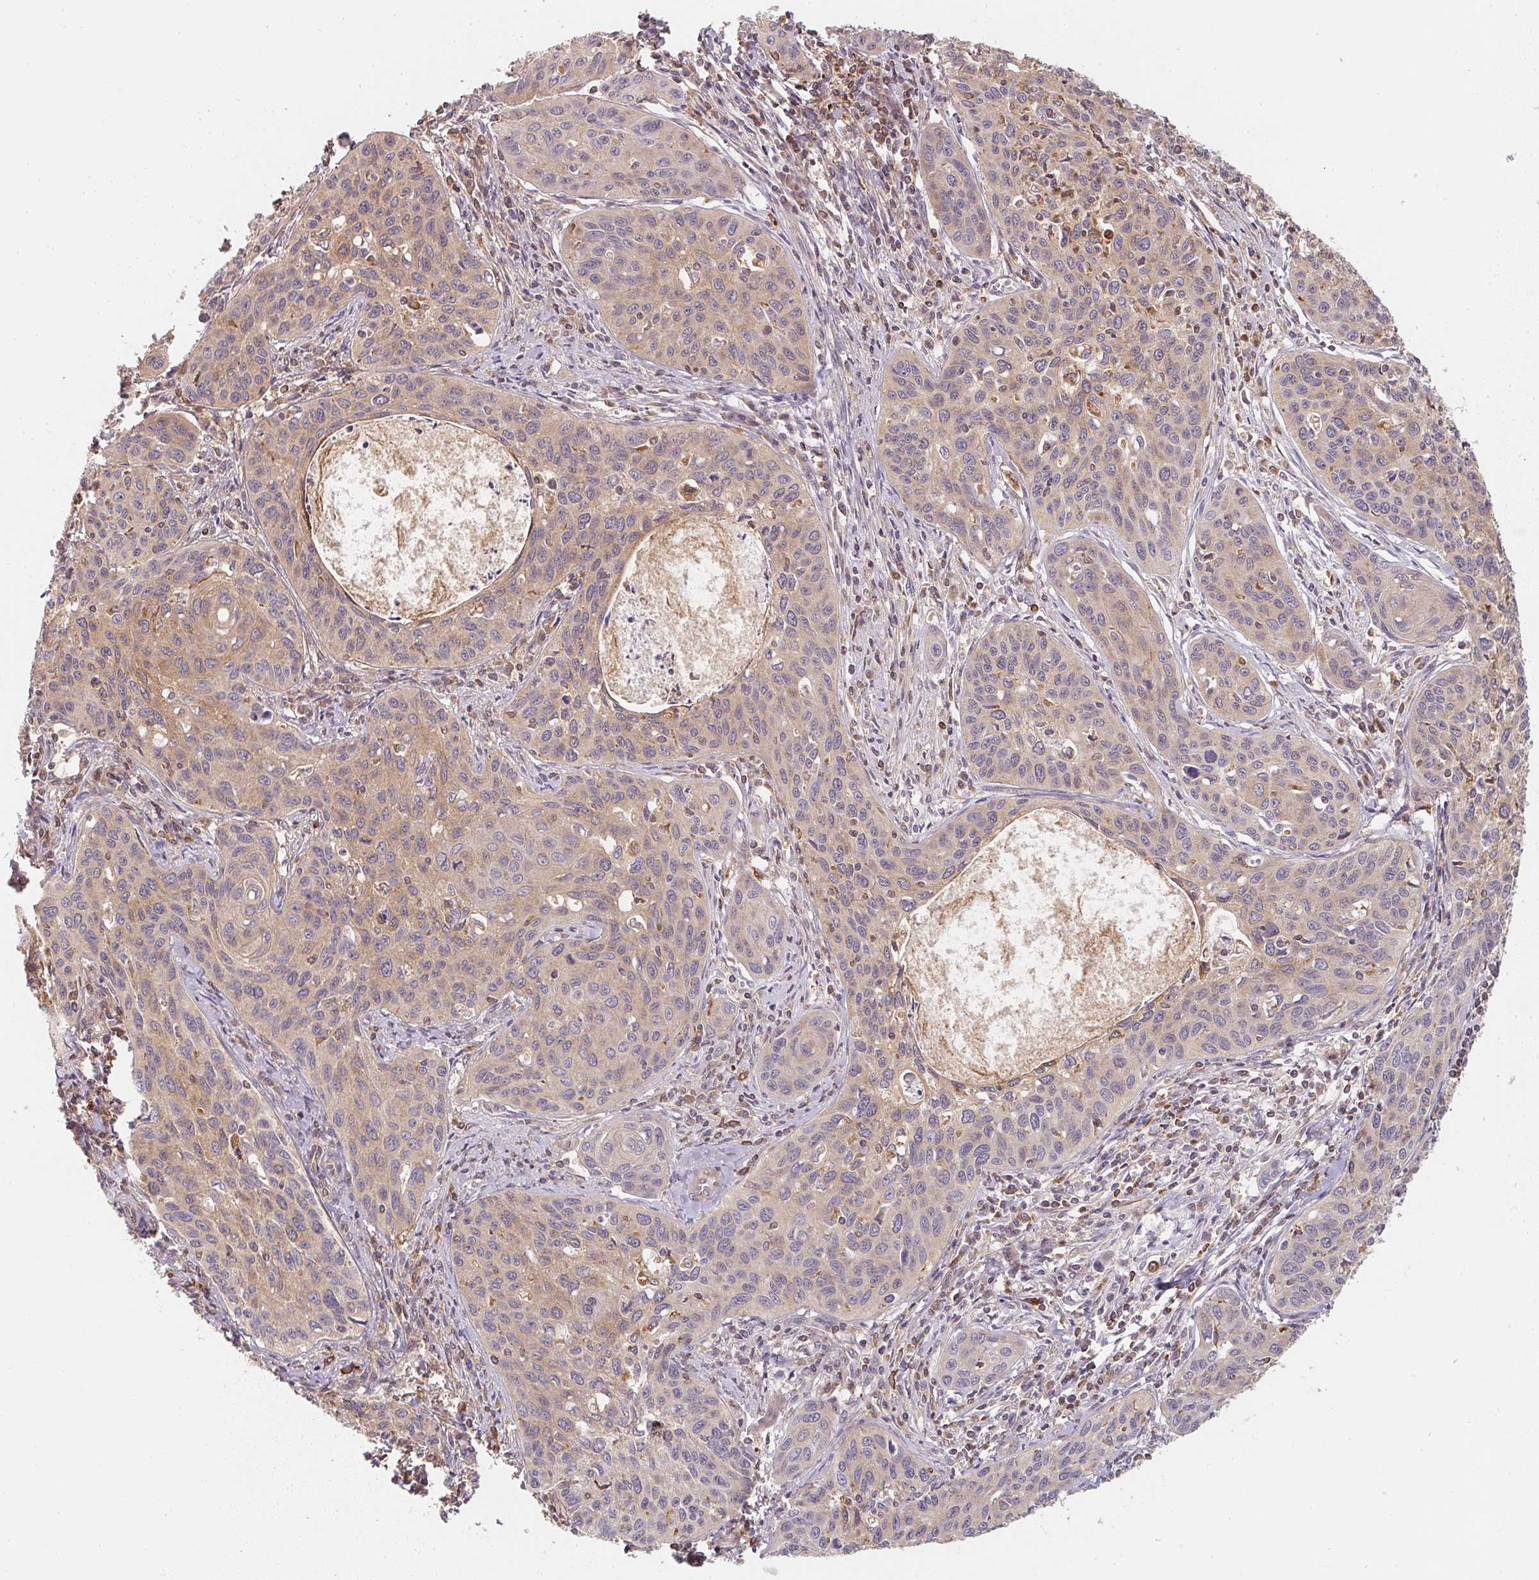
{"staining": {"intensity": "weak", "quantity": "<25%", "location": "cytoplasmic/membranous"}, "tissue": "cervical cancer", "cell_type": "Tumor cells", "image_type": "cancer", "snomed": [{"axis": "morphology", "description": "Squamous cell carcinoma, NOS"}, {"axis": "topography", "description": "Cervix"}], "caption": "This is a photomicrograph of immunohistochemistry staining of cervical cancer, which shows no expression in tumor cells.", "gene": "ANKRD13A", "patient": {"sex": "female", "age": 31}}